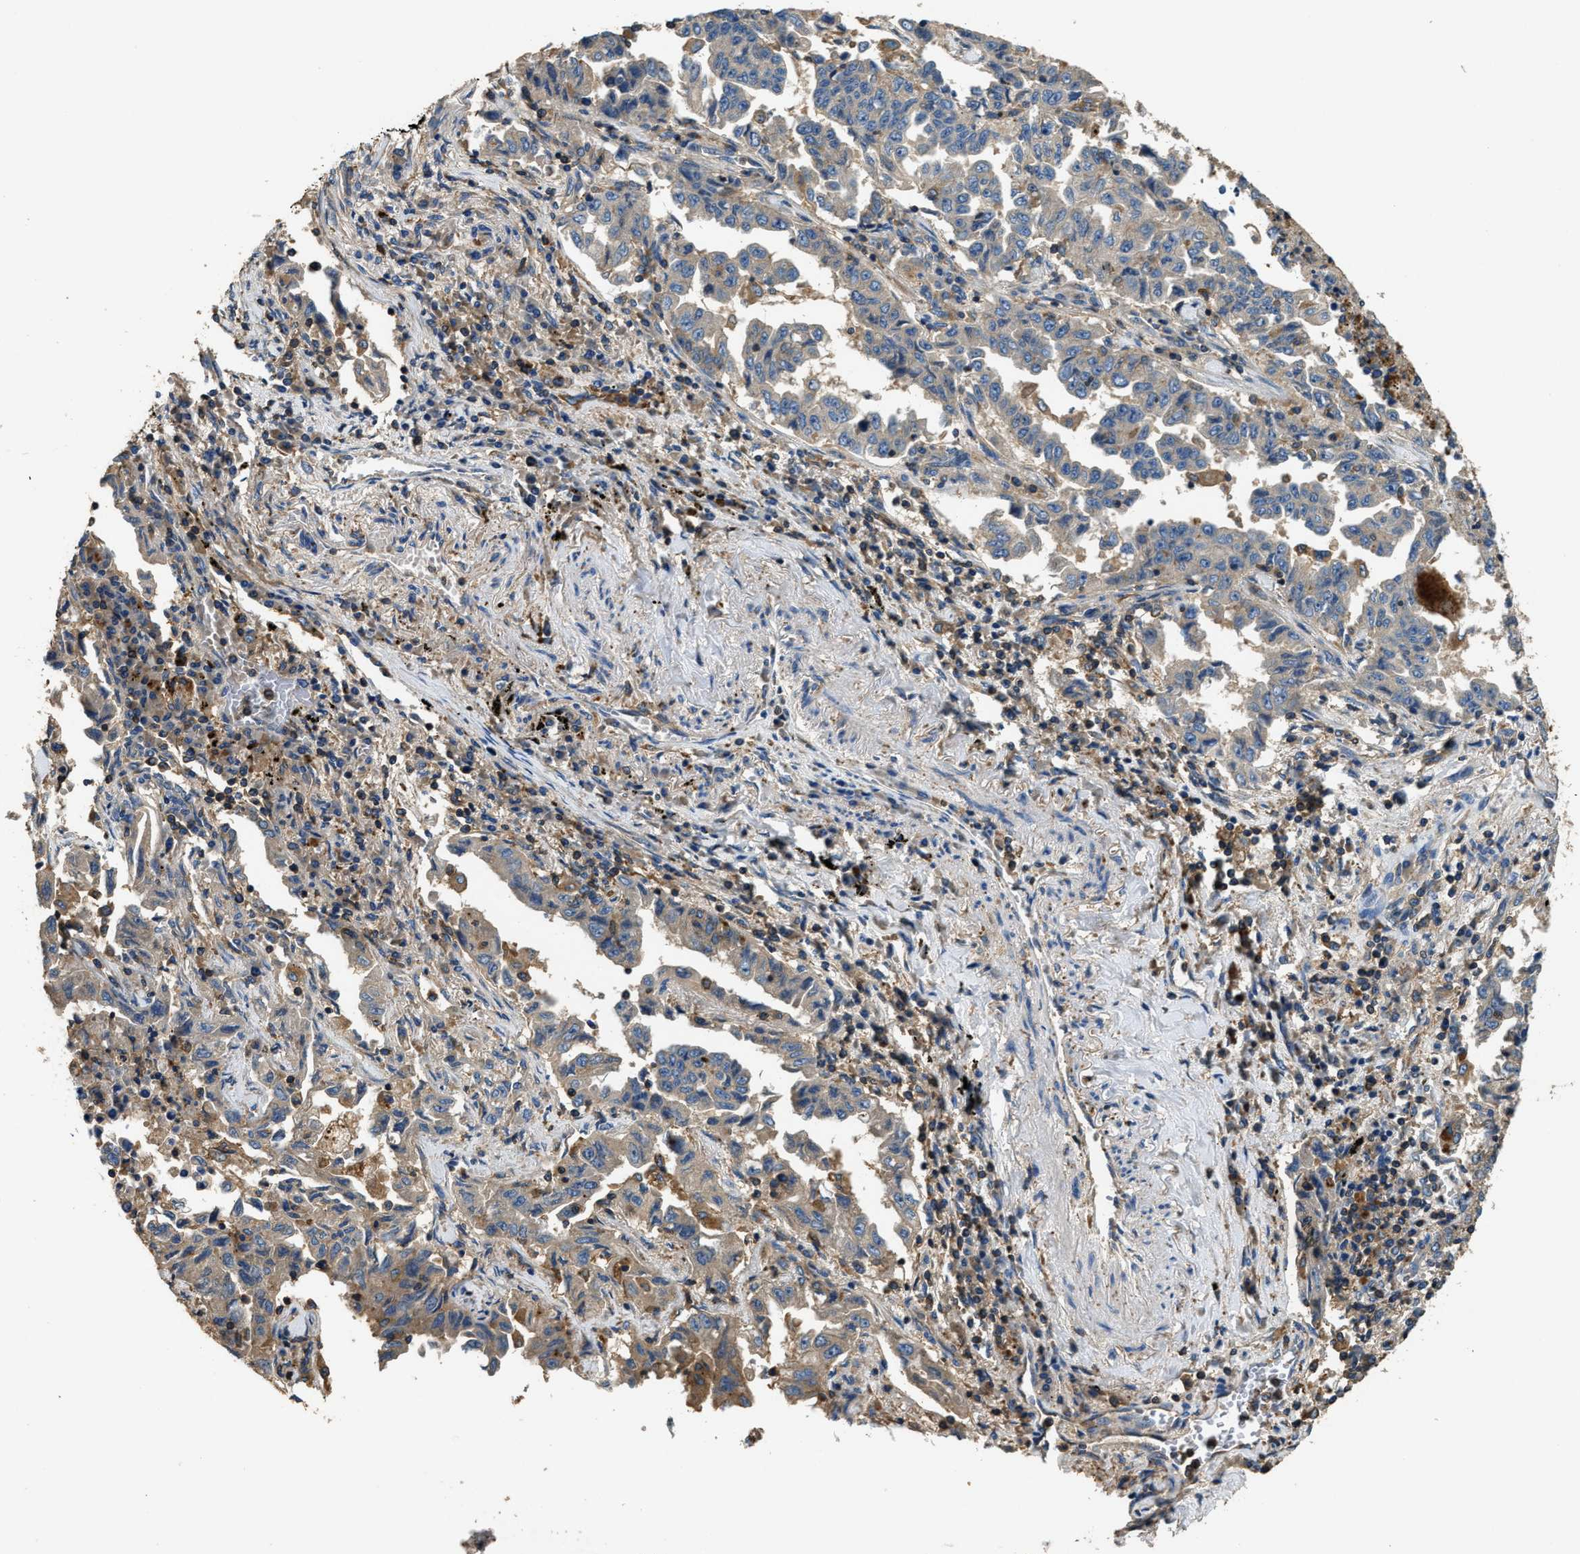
{"staining": {"intensity": "weak", "quantity": "<25%", "location": "cytoplasmic/membranous"}, "tissue": "lung cancer", "cell_type": "Tumor cells", "image_type": "cancer", "snomed": [{"axis": "morphology", "description": "Adenocarcinoma, NOS"}, {"axis": "topography", "description": "Lung"}], "caption": "The immunohistochemistry (IHC) photomicrograph has no significant positivity in tumor cells of lung cancer (adenocarcinoma) tissue.", "gene": "BLOC1S1", "patient": {"sex": "female", "age": 51}}